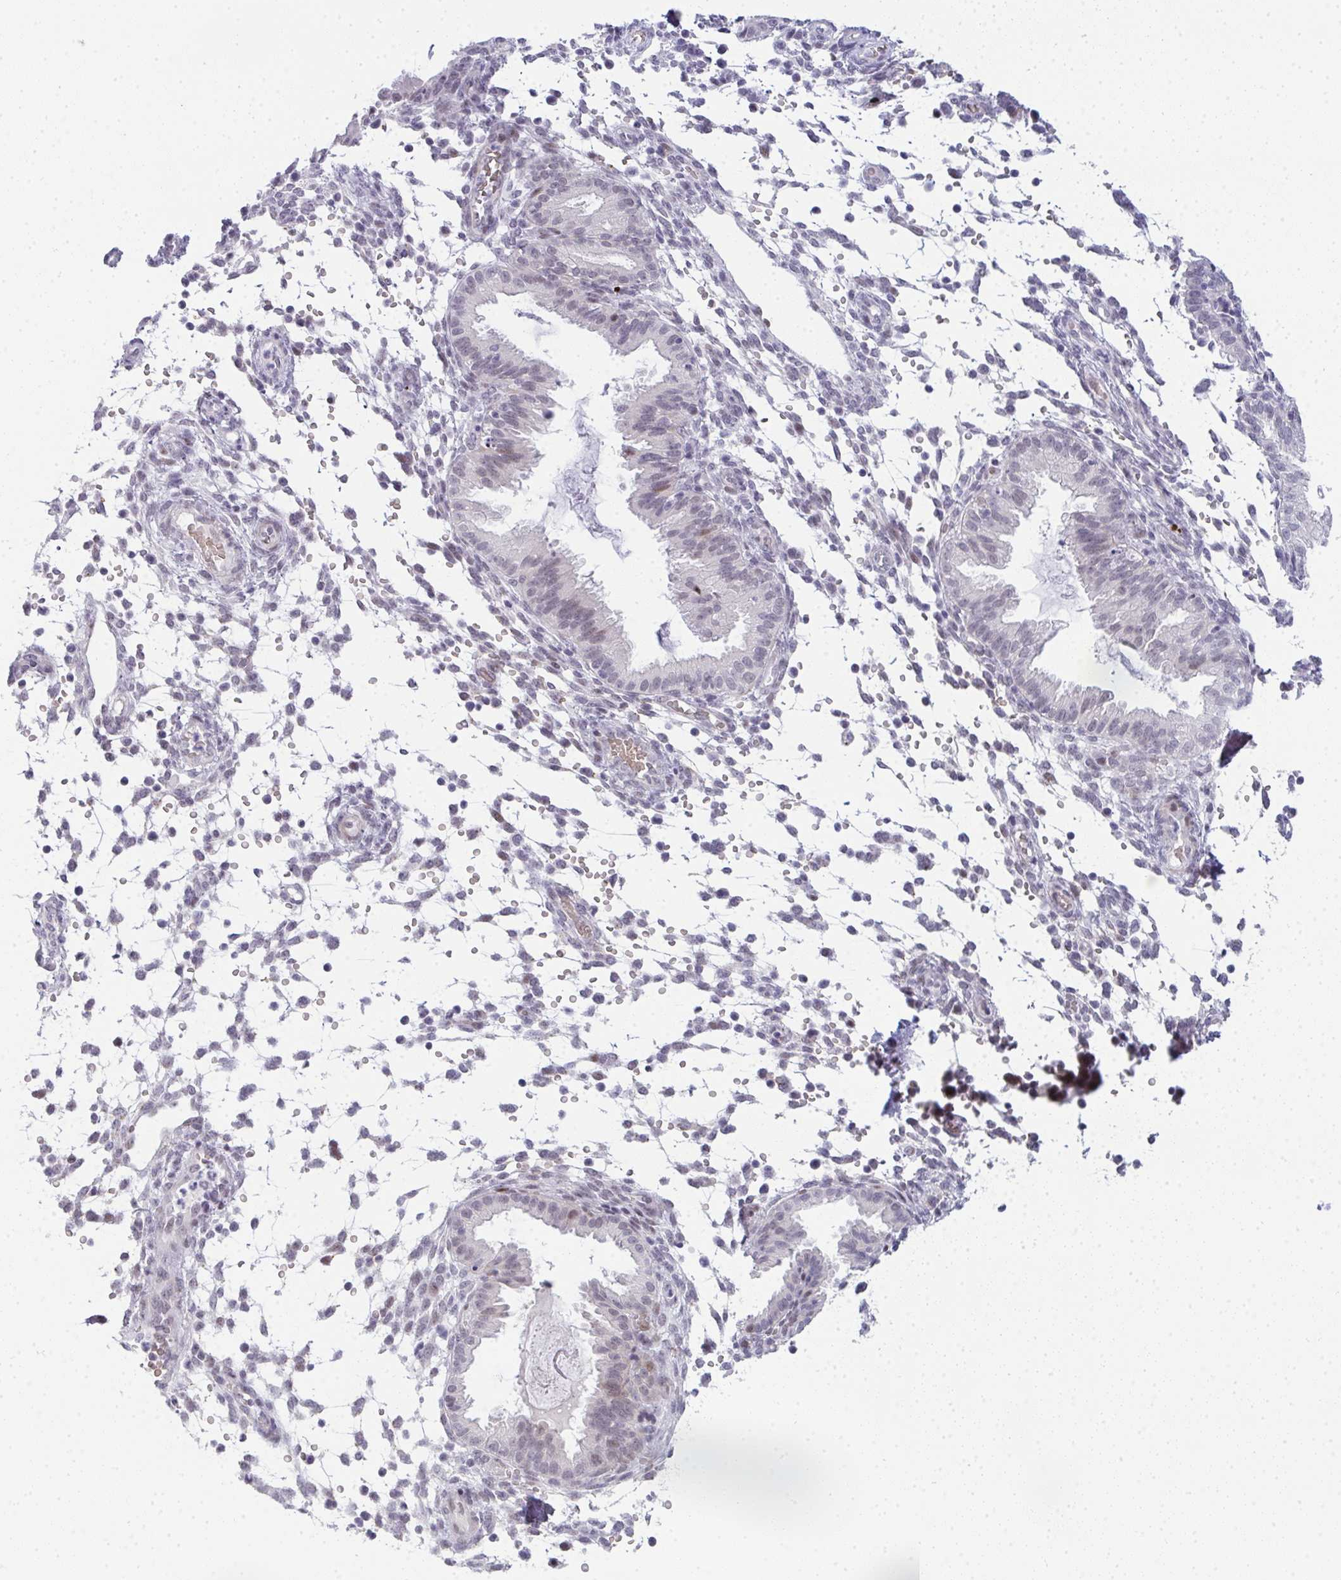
{"staining": {"intensity": "negative", "quantity": "none", "location": "none"}, "tissue": "endometrium", "cell_type": "Cells in endometrial stroma", "image_type": "normal", "snomed": [{"axis": "morphology", "description": "Normal tissue, NOS"}, {"axis": "topography", "description": "Endometrium"}], "caption": "The immunohistochemistry (IHC) image has no significant staining in cells in endometrial stroma of endometrium. The staining is performed using DAB (3,3'-diaminobenzidine) brown chromogen with nuclei counter-stained in using hematoxylin.", "gene": "TNMD", "patient": {"sex": "female", "age": 33}}